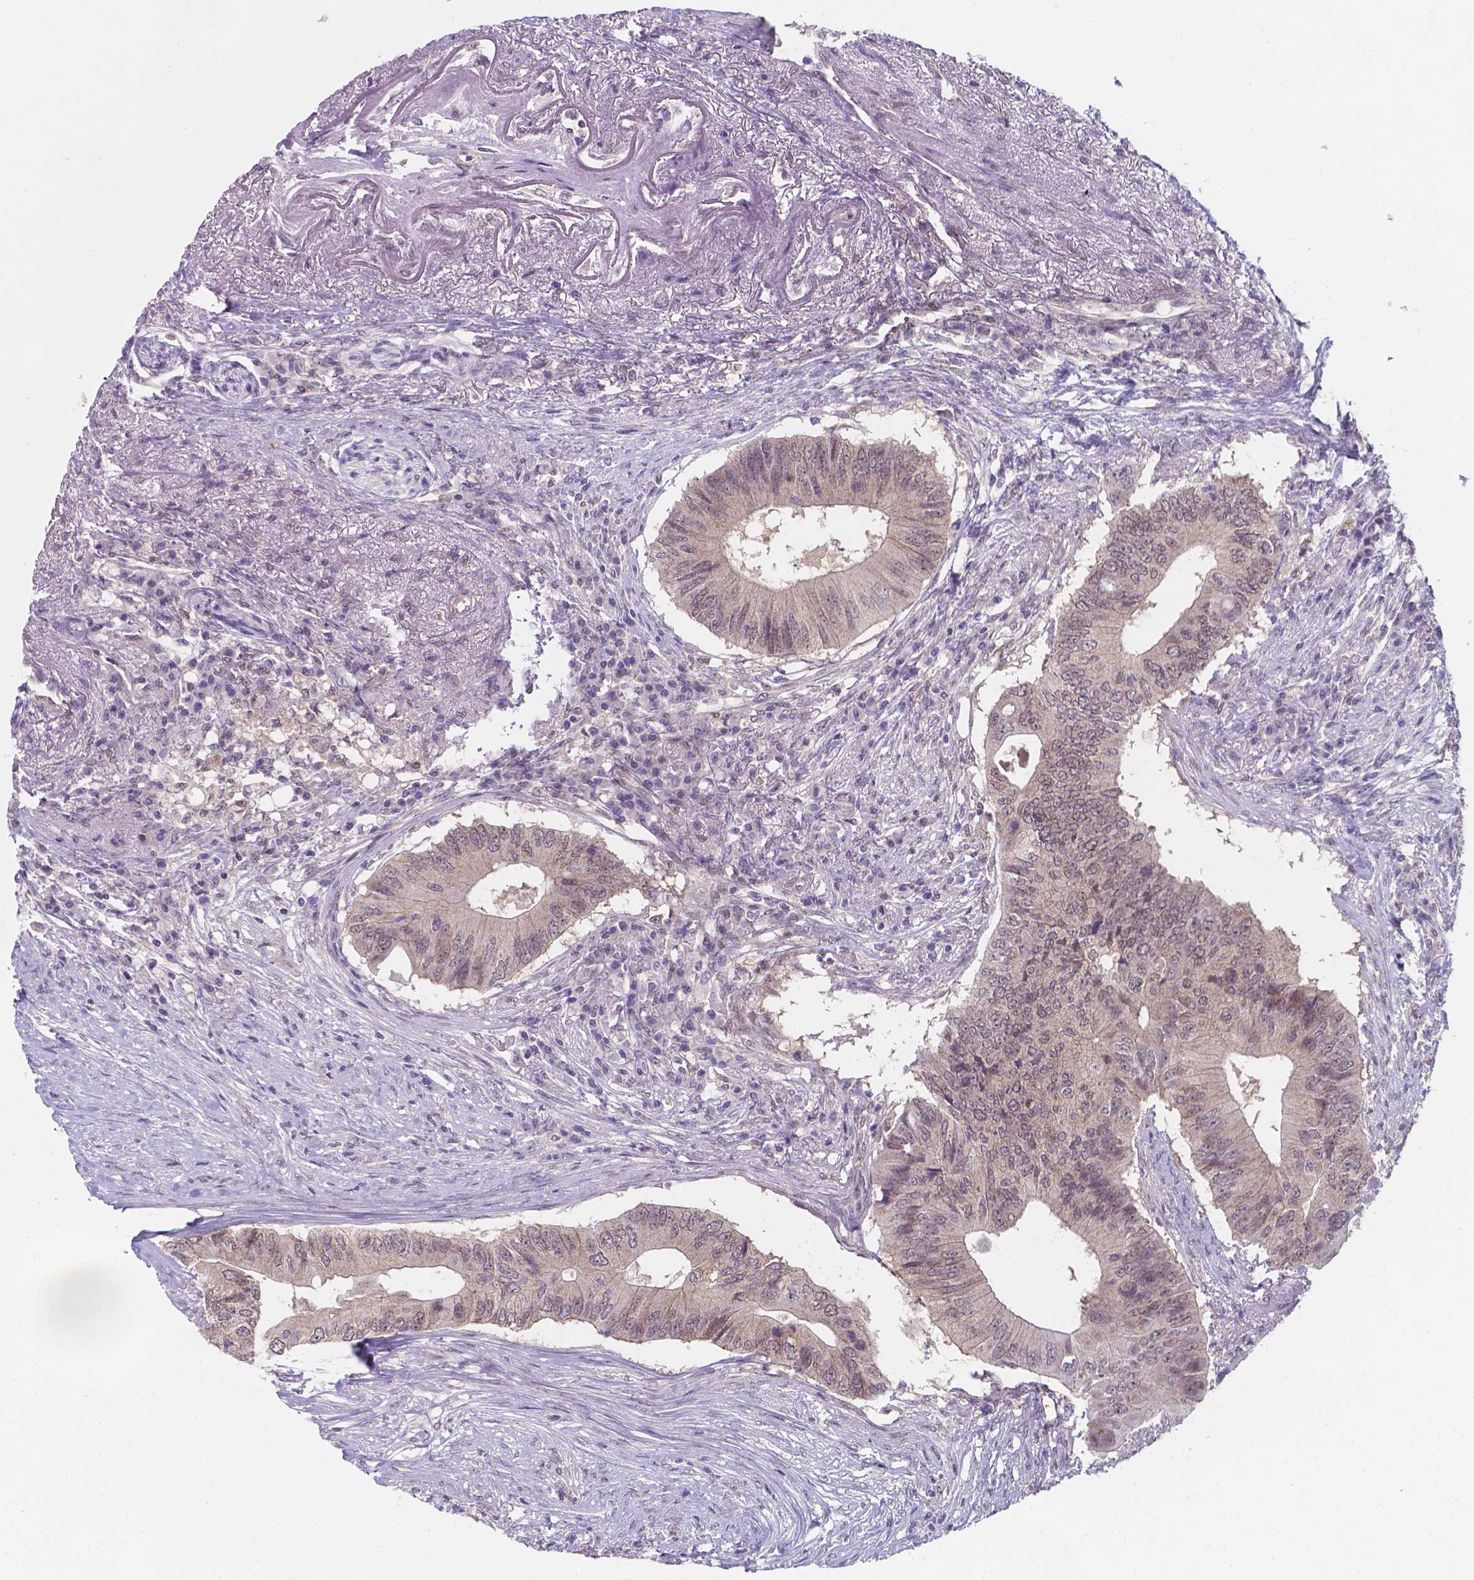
{"staining": {"intensity": "weak", "quantity": "25%-75%", "location": "cytoplasmic/membranous"}, "tissue": "colorectal cancer", "cell_type": "Tumor cells", "image_type": "cancer", "snomed": [{"axis": "morphology", "description": "Adenocarcinoma, NOS"}, {"axis": "topography", "description": "Colon"}], "caption": "Adenocarcinoma (colorectal) stained with DAB (3,3'-diaminobenzidine) immunohistochemistry (IHC) exhibits low levels of weak cytoplasmic/membranous staining in about 25%-75% of tumor cells.", "gene": "UBE2E2", "patient": {"sex": "male", "age": 71}}